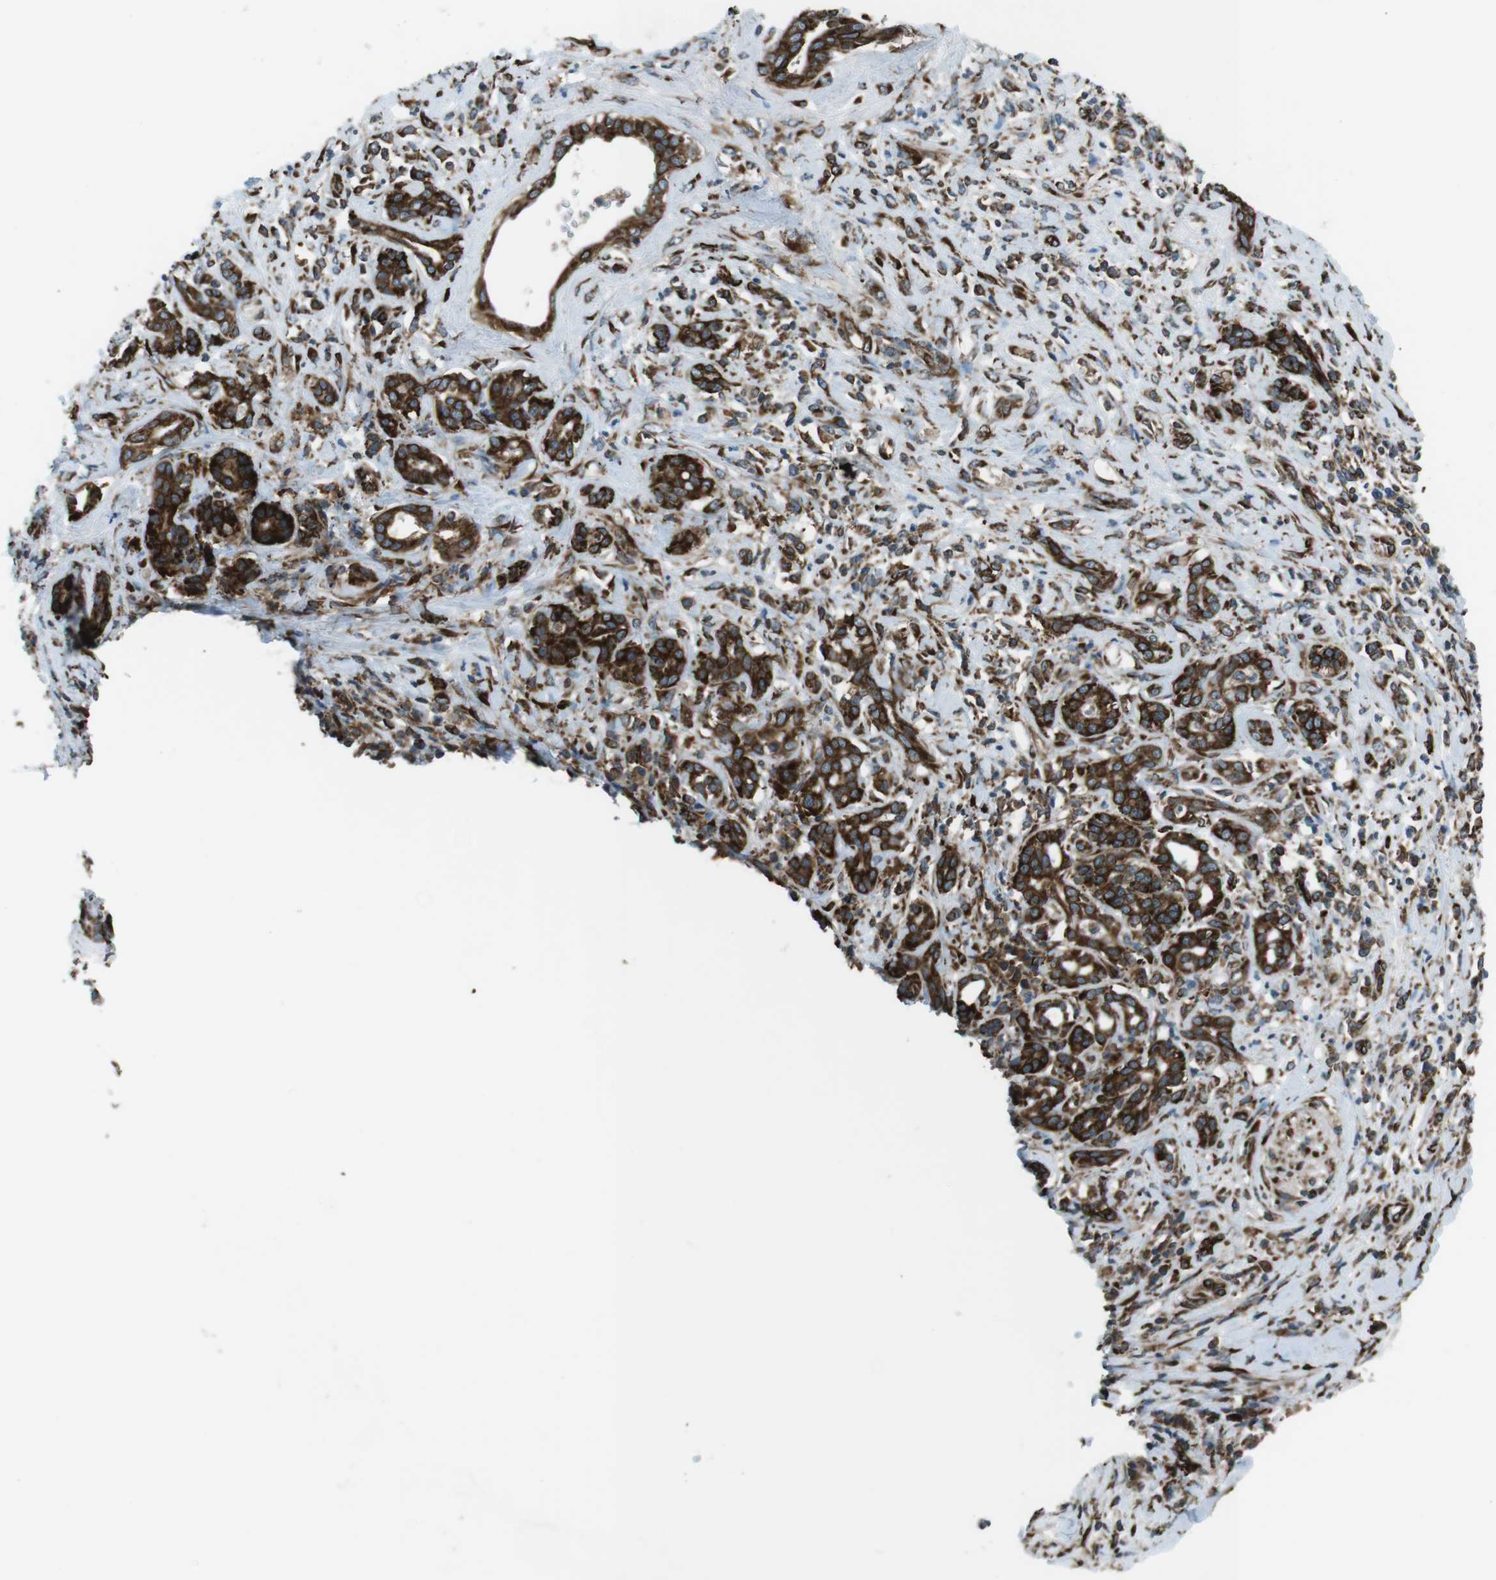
{"staining": {"intensity": "strong", "quantity": ">75%", "location": "cytoplasmic/membranous"}, "tissue": "pancreatic cancer", "cell_type": "Tumor cells", "image_type": "cancer", "snomed": [{"axis": "morphology", "description": "Adenocarcinoma, NOS"}, {"axis": "topography", "description": "Pancreas"}], "caption": "Pancreatic adenocarcinoma tissue shows strong cytoplasmic/membranous expression in approximately >75% of tumor cells", "gene": "KTN1", "patient": {"sex": "female", "age": 56}}